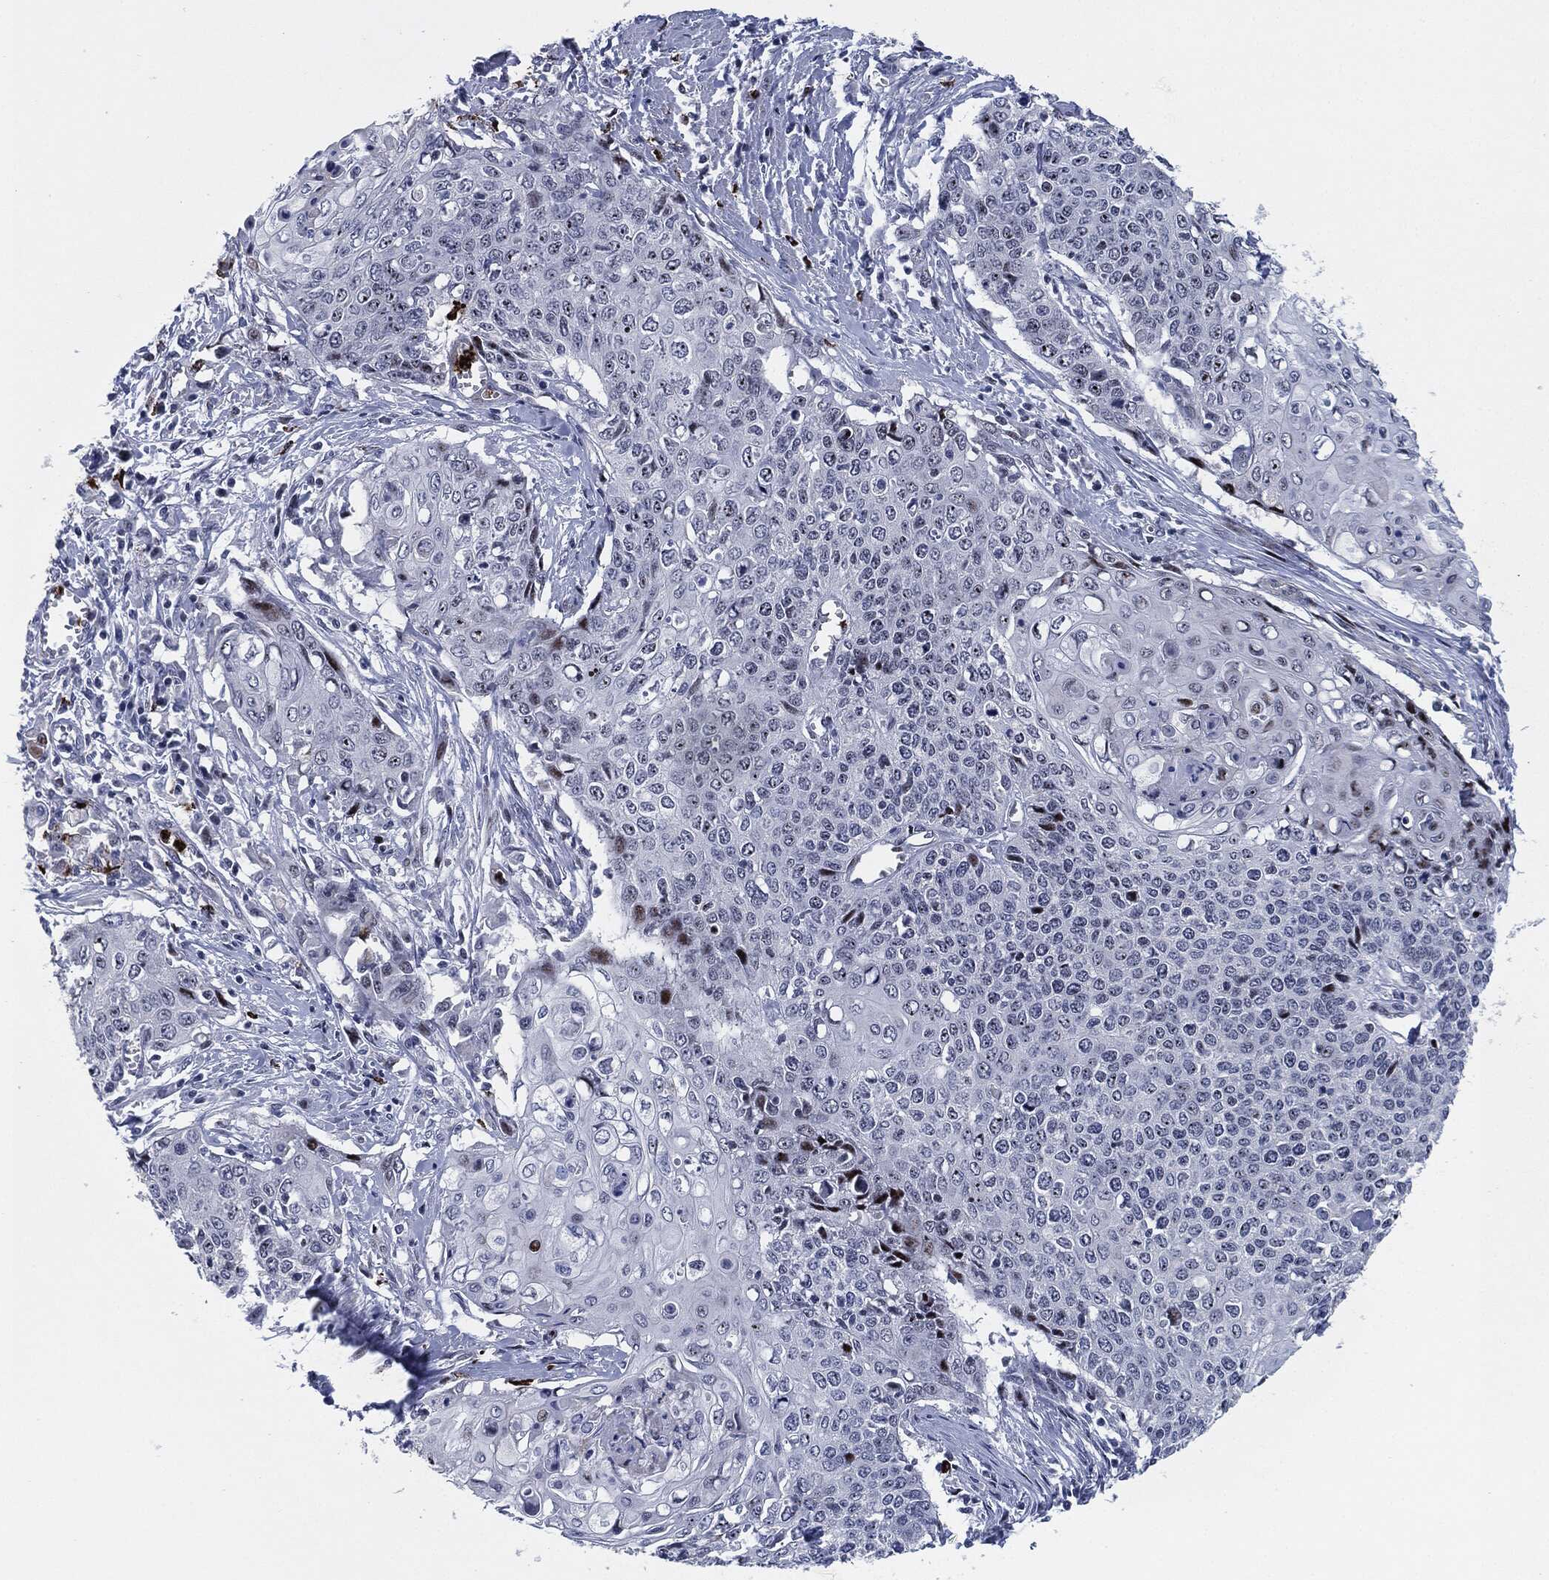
{"staining": {"intensity": "weak", "quantity": "<25%", "location": "nuclear"}, "tissue": "cervical cancer", "cell_type": "Tumor cells", "image_type": "cancer", "snomed": [{"axis": "morphology", "description": "Squamous cell carcinoma, NOS"}, {"axis": "topography", "description": "Cervix"}], "caption": "Immunohistochemical staining of cervical cancer exhibits no significant staining in tumor cells.", "gene": "MPO", "patient": {"sex": "female", "age": 39}}